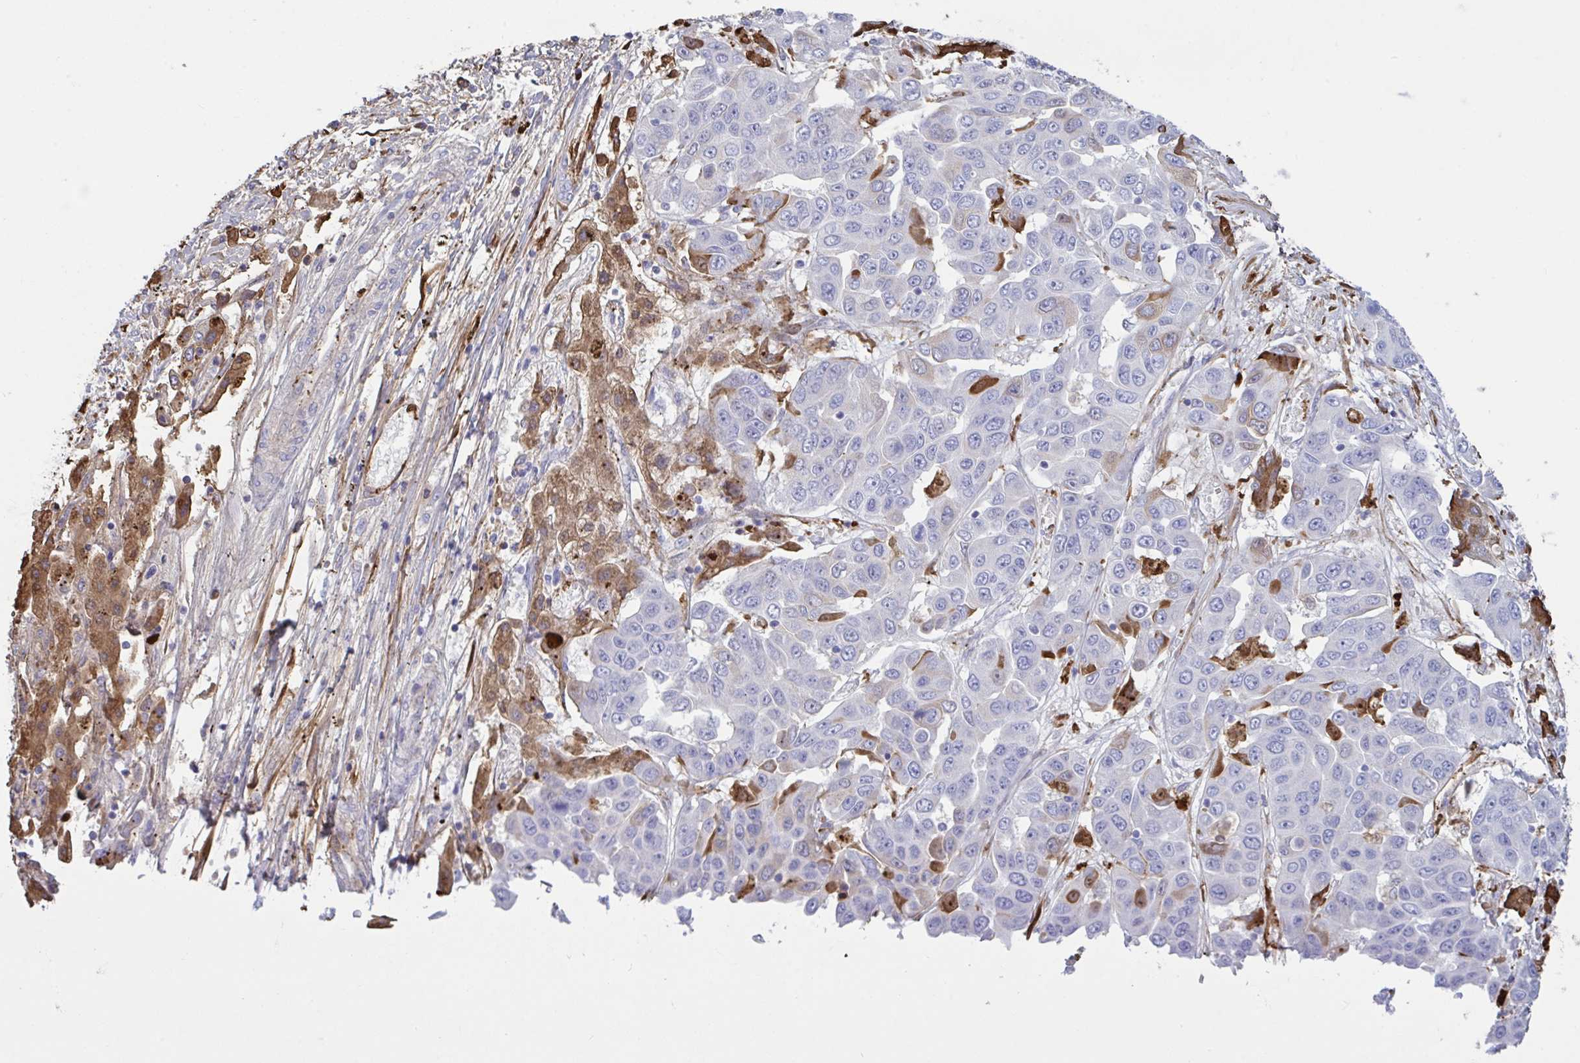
{"staining": {"intensity": "negative", "quantity": "none", "location": "none"}, "tissue": "liver cancer", "cell_type": "Tumor cells", "image_type": "cancer", "snomed": [{"axis": "morphology", "description": "Cholangiocarcinoma"}, {"axis": "topography", "description": "Liver"}], "caption": "The photomicrograph displays no significant staining in tumor cells of liver cancer (cholangiocarcinoma).", "gene": "IL1R1", "patient": {"sex": "female", "age": 52}}